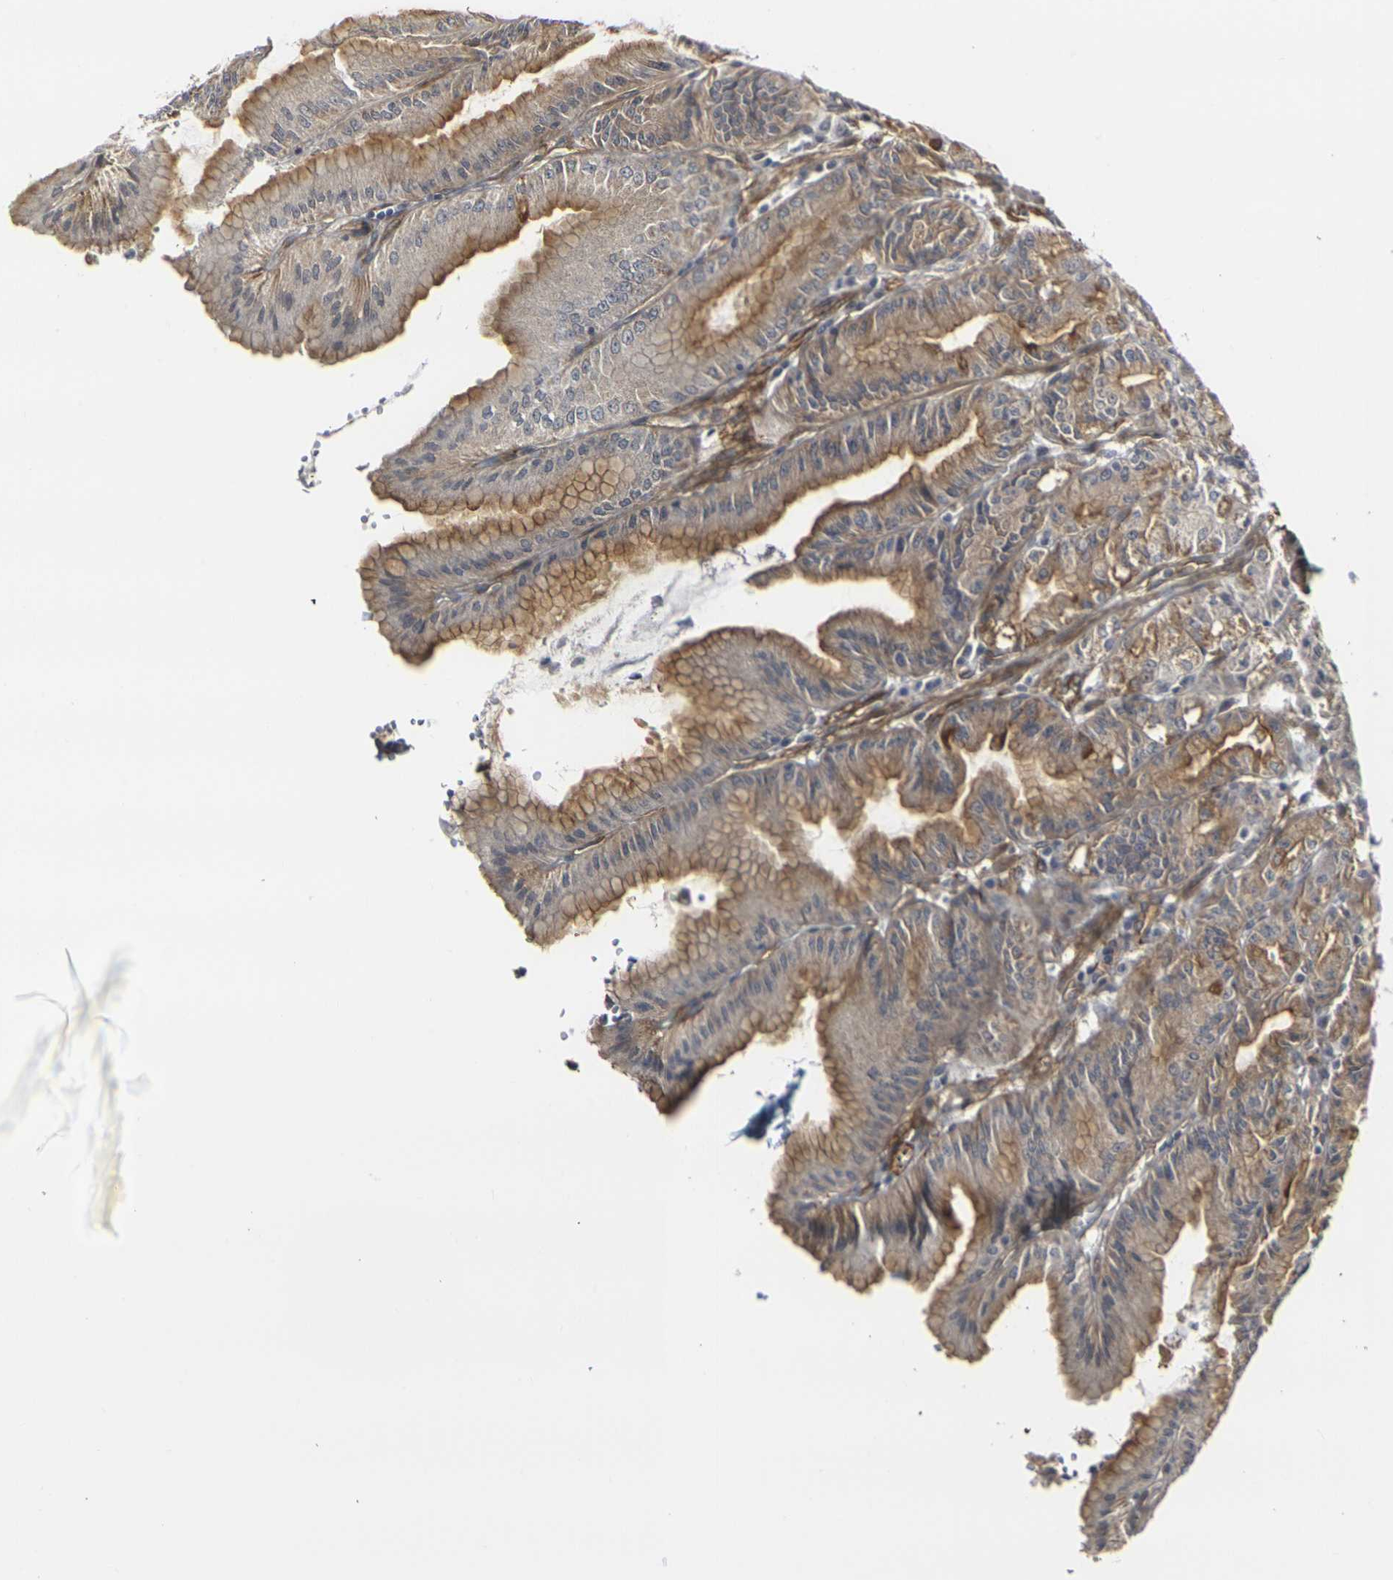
{"staining": {"intensity": "moderate", "quantity": ">75%", "location": "cytoplasmic/membranous"}, "tissue": "stomach", "cell_type": "Glandular cells", "image_type": "normal", "snomed": [{"axis": "morphology", "description": "Normal tissue, NOS"}, {"axis": "topography", "description": "Stomach, lower"}], "caption": "A high-resolution image shows IHC staining of benign stomach, which shows moderate cytoplasmic/membranous staining in approximately >75% of glandular cells.", "gene": "MYOF", "patient": {"sex": "male", "age": 71}}